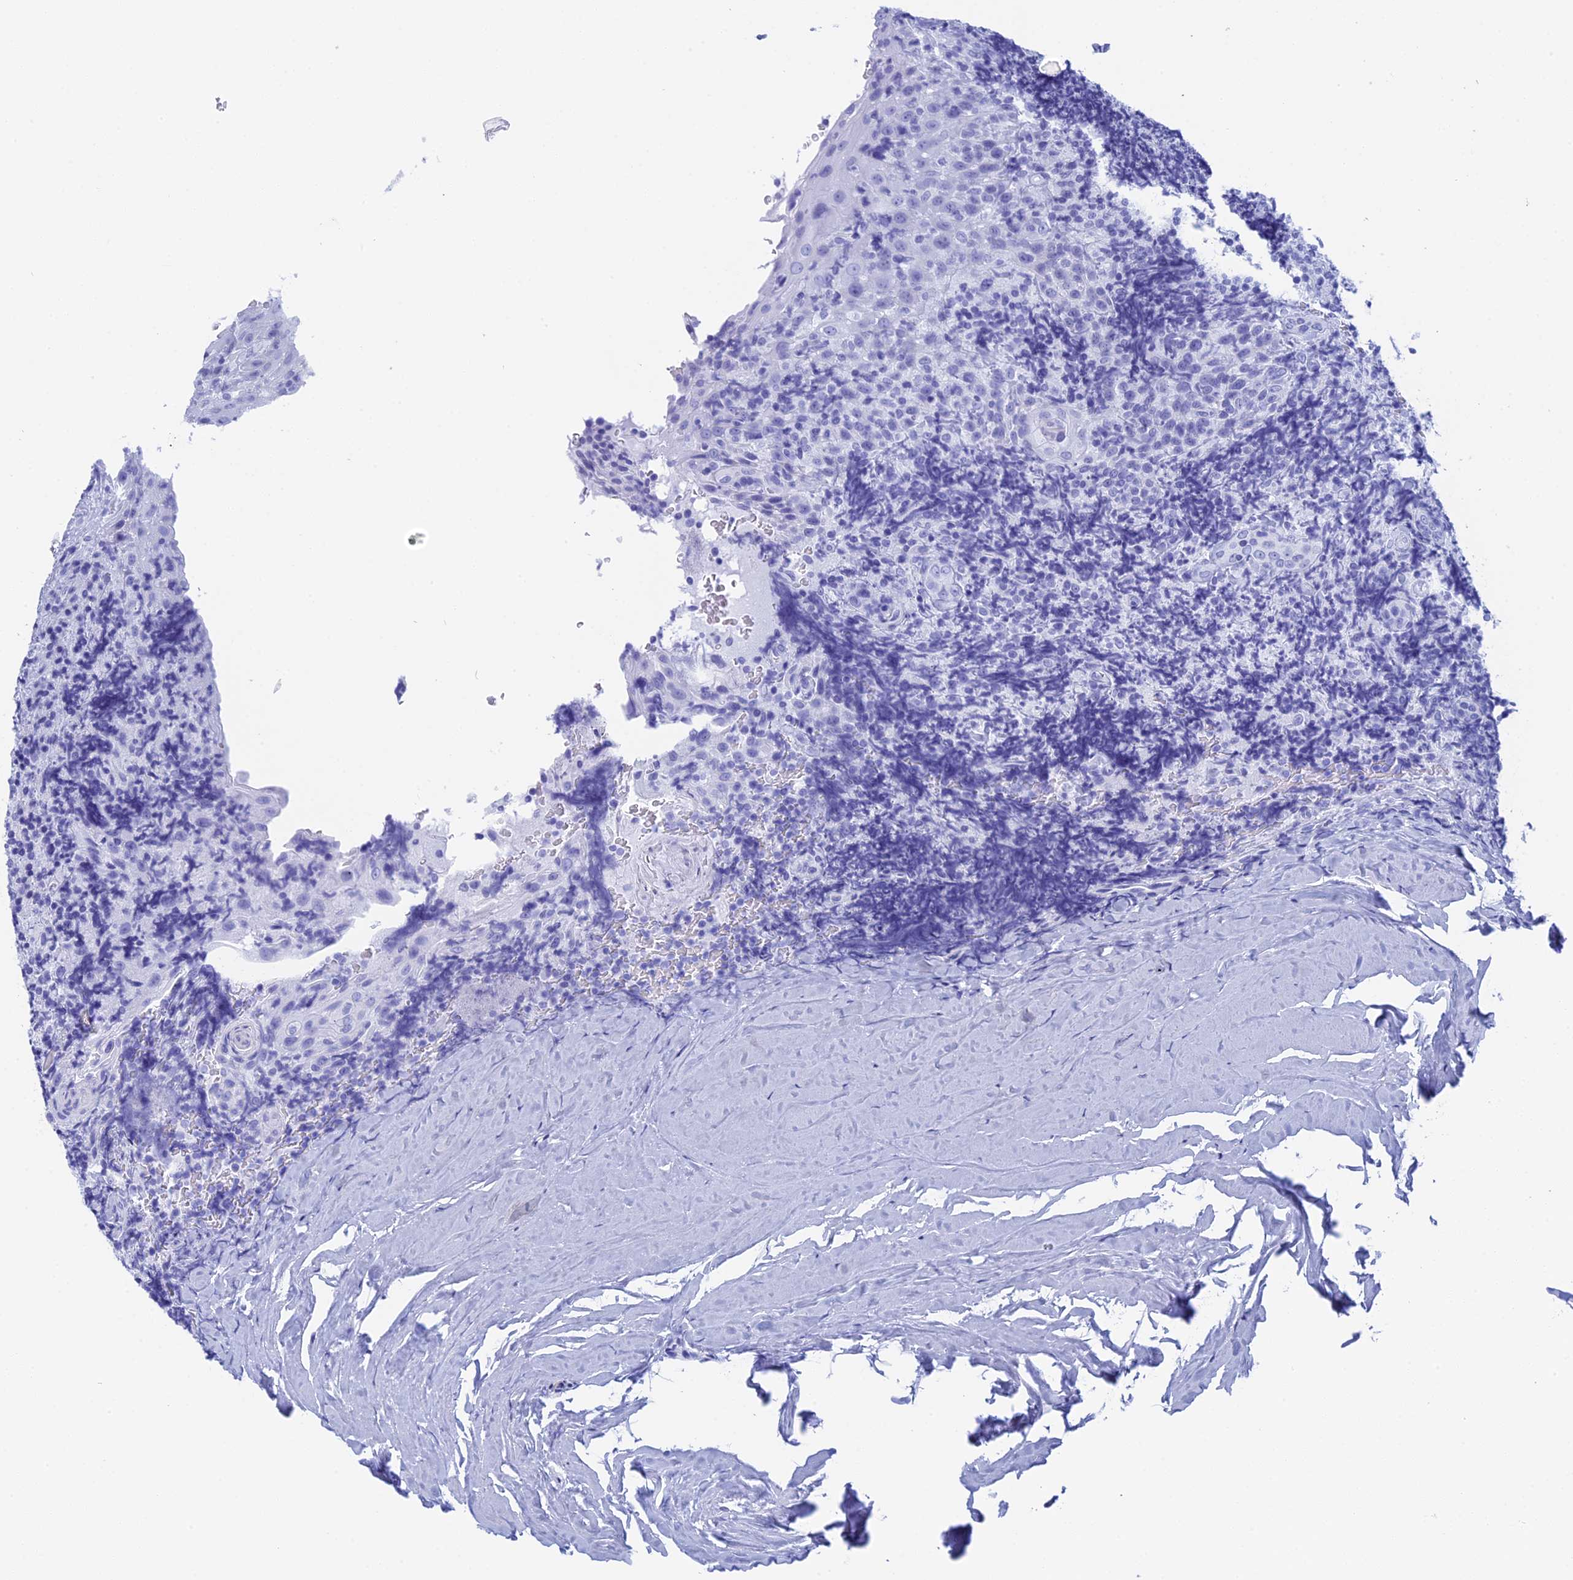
{"staining": {"intensity": "negative", "quantity": "none", "location": "none"}, "tissue": "tonsil", "cell_type": "Germinal center cells", "image_type": "normal", "snomed": [{"axis": "morphology", "description": "Normal tissue, NOS"}, {"axis": "topography", "description": "Tonsil"}], "caption": "The photomicrograph reveals no staining of germinal center cells in normal tonsil.", "gene": "TEX101", "patient": {"sex": "male", "age": 37}}